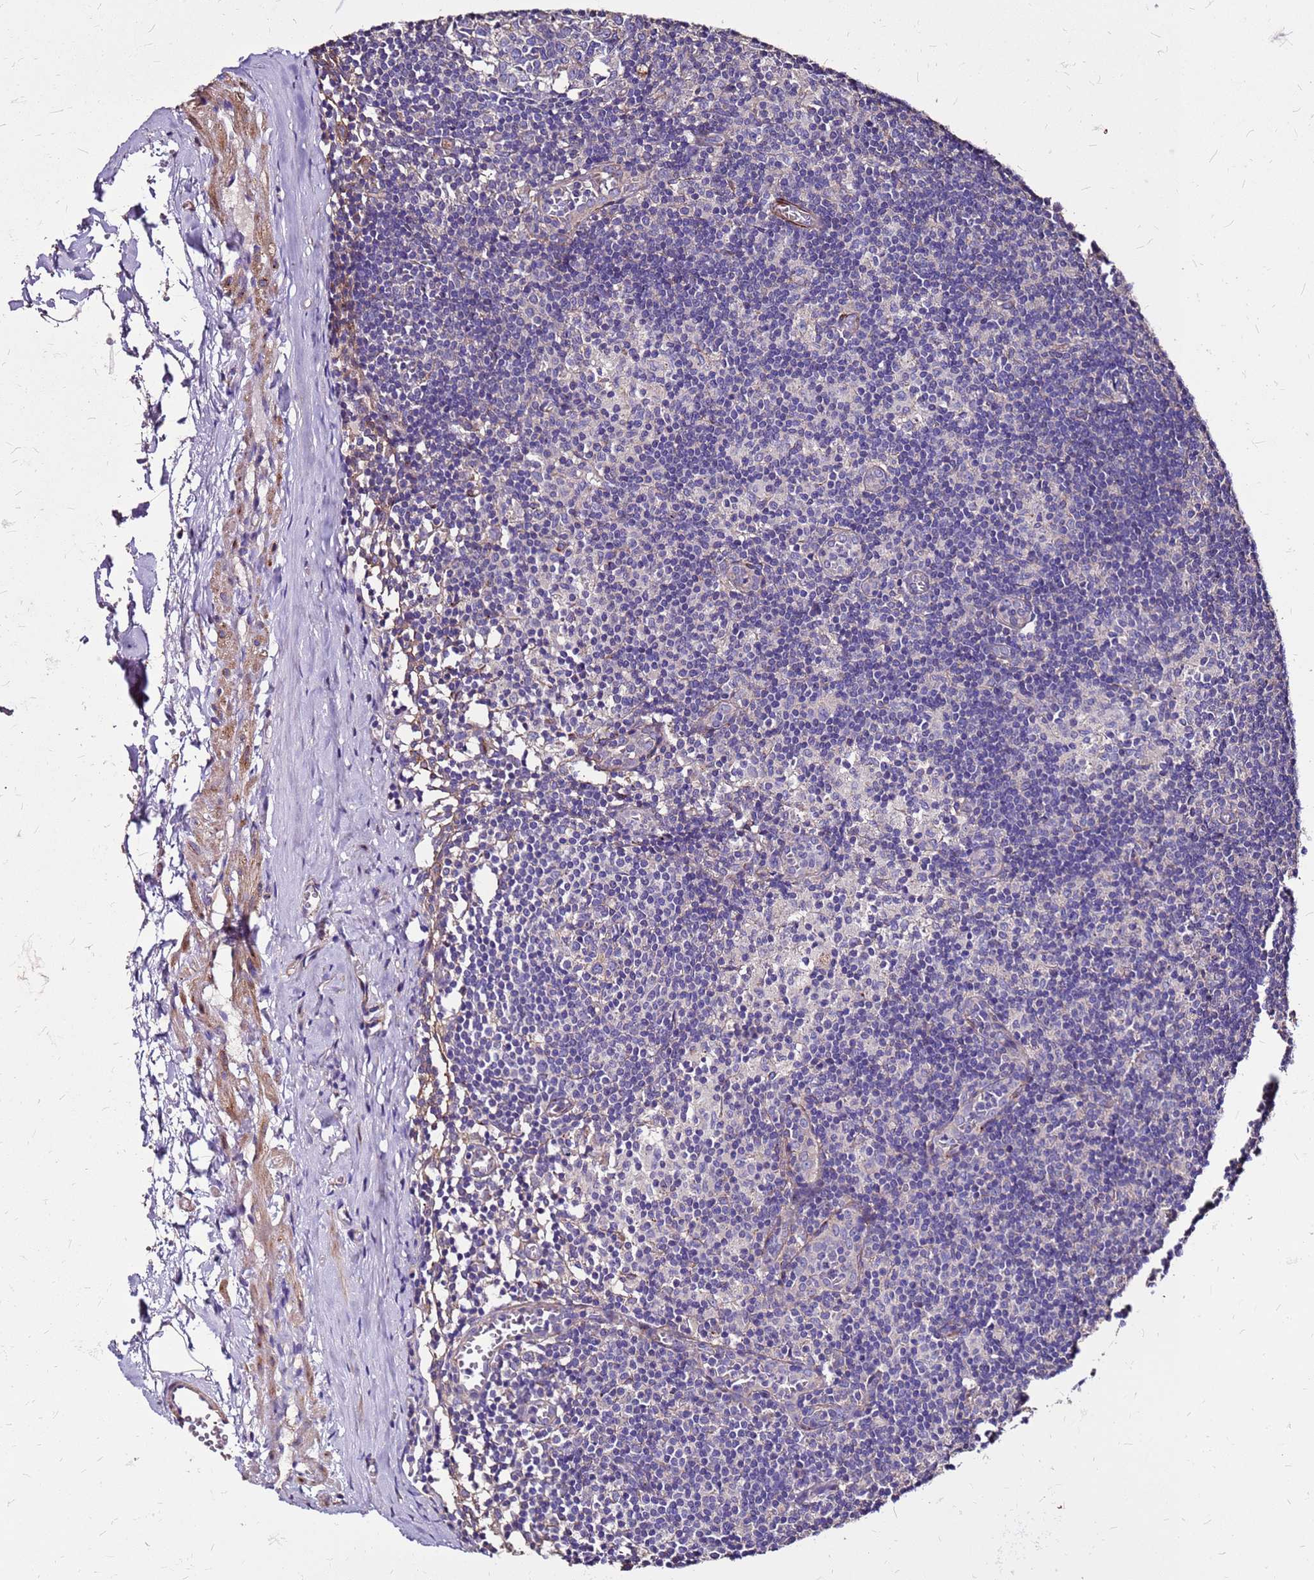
{"staining": {"intensity": "negative", "quantity": "none", "location": "none"}, "tissue": "lymph node", "cell_type": "Germinal center cells", "image_type": "normal", "snomed": [{"axis": "morphology", "description": "Normal tissue, NOS"}, {"axis": "topography", "description": "Lymph node"}], "caption": "The IHC image has no significant positivity in germinal center cells of lymph node.", "gene": "EXD3", "patient": {"sex": "female", "age": 42}}